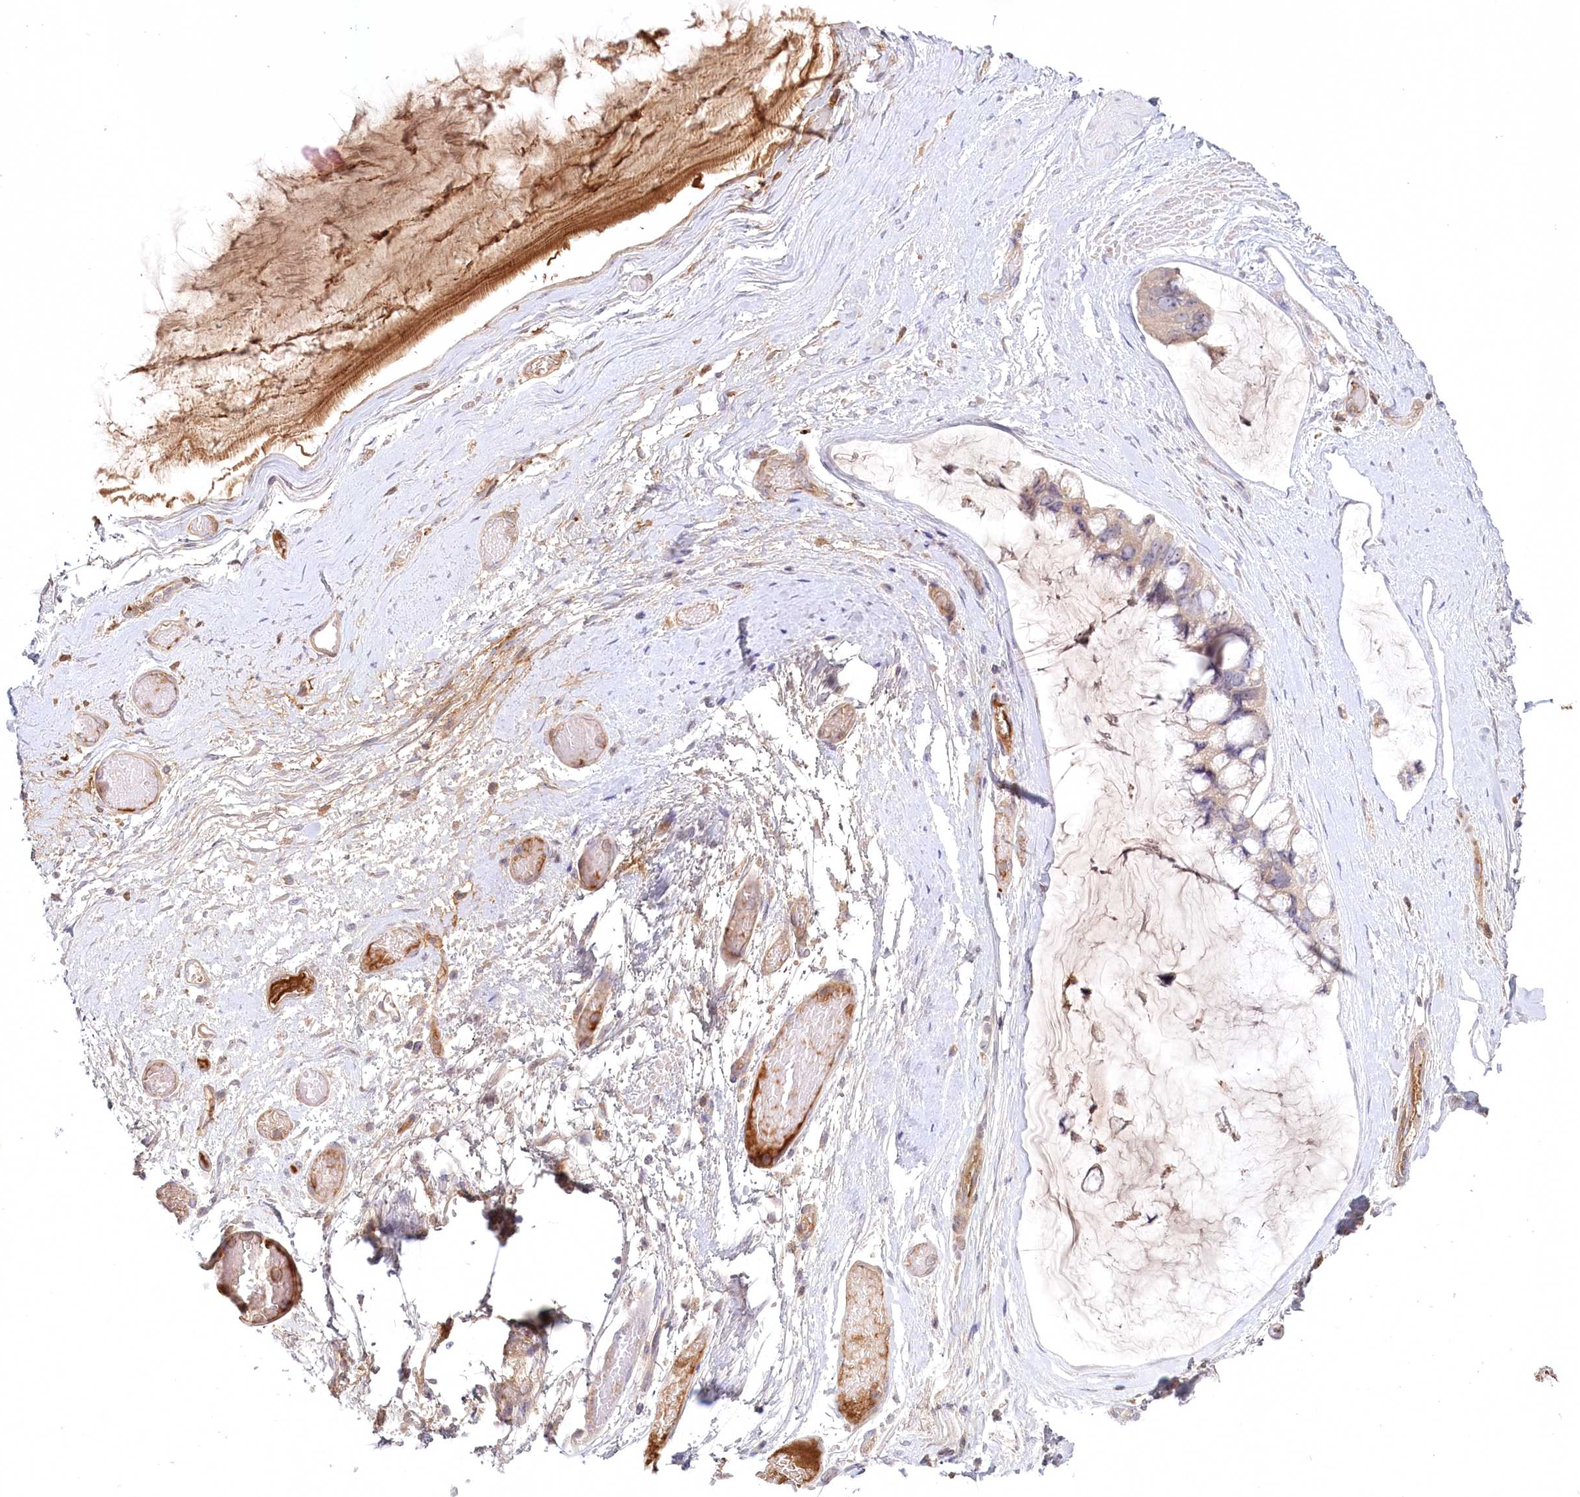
{"staining": {"intensity": "weak", "quantity": "<25%", "location": "cytoplasmic/membranous"}, "tissue": "ovarian cancer", "cell_type": "Tumor cells", "image_type": "cancer", "snomed": [{"axis": "morphology", "description": "Cystadenocarcinoma, mucinous, NOS"}, {"axis": "topography", "description": "Ovary"}], "caption": "Tumor cells are negative for protein expression in human ovarian cancer.", "gene": "PSAPL1", "patient": {"sex": "female", "age": 39}}